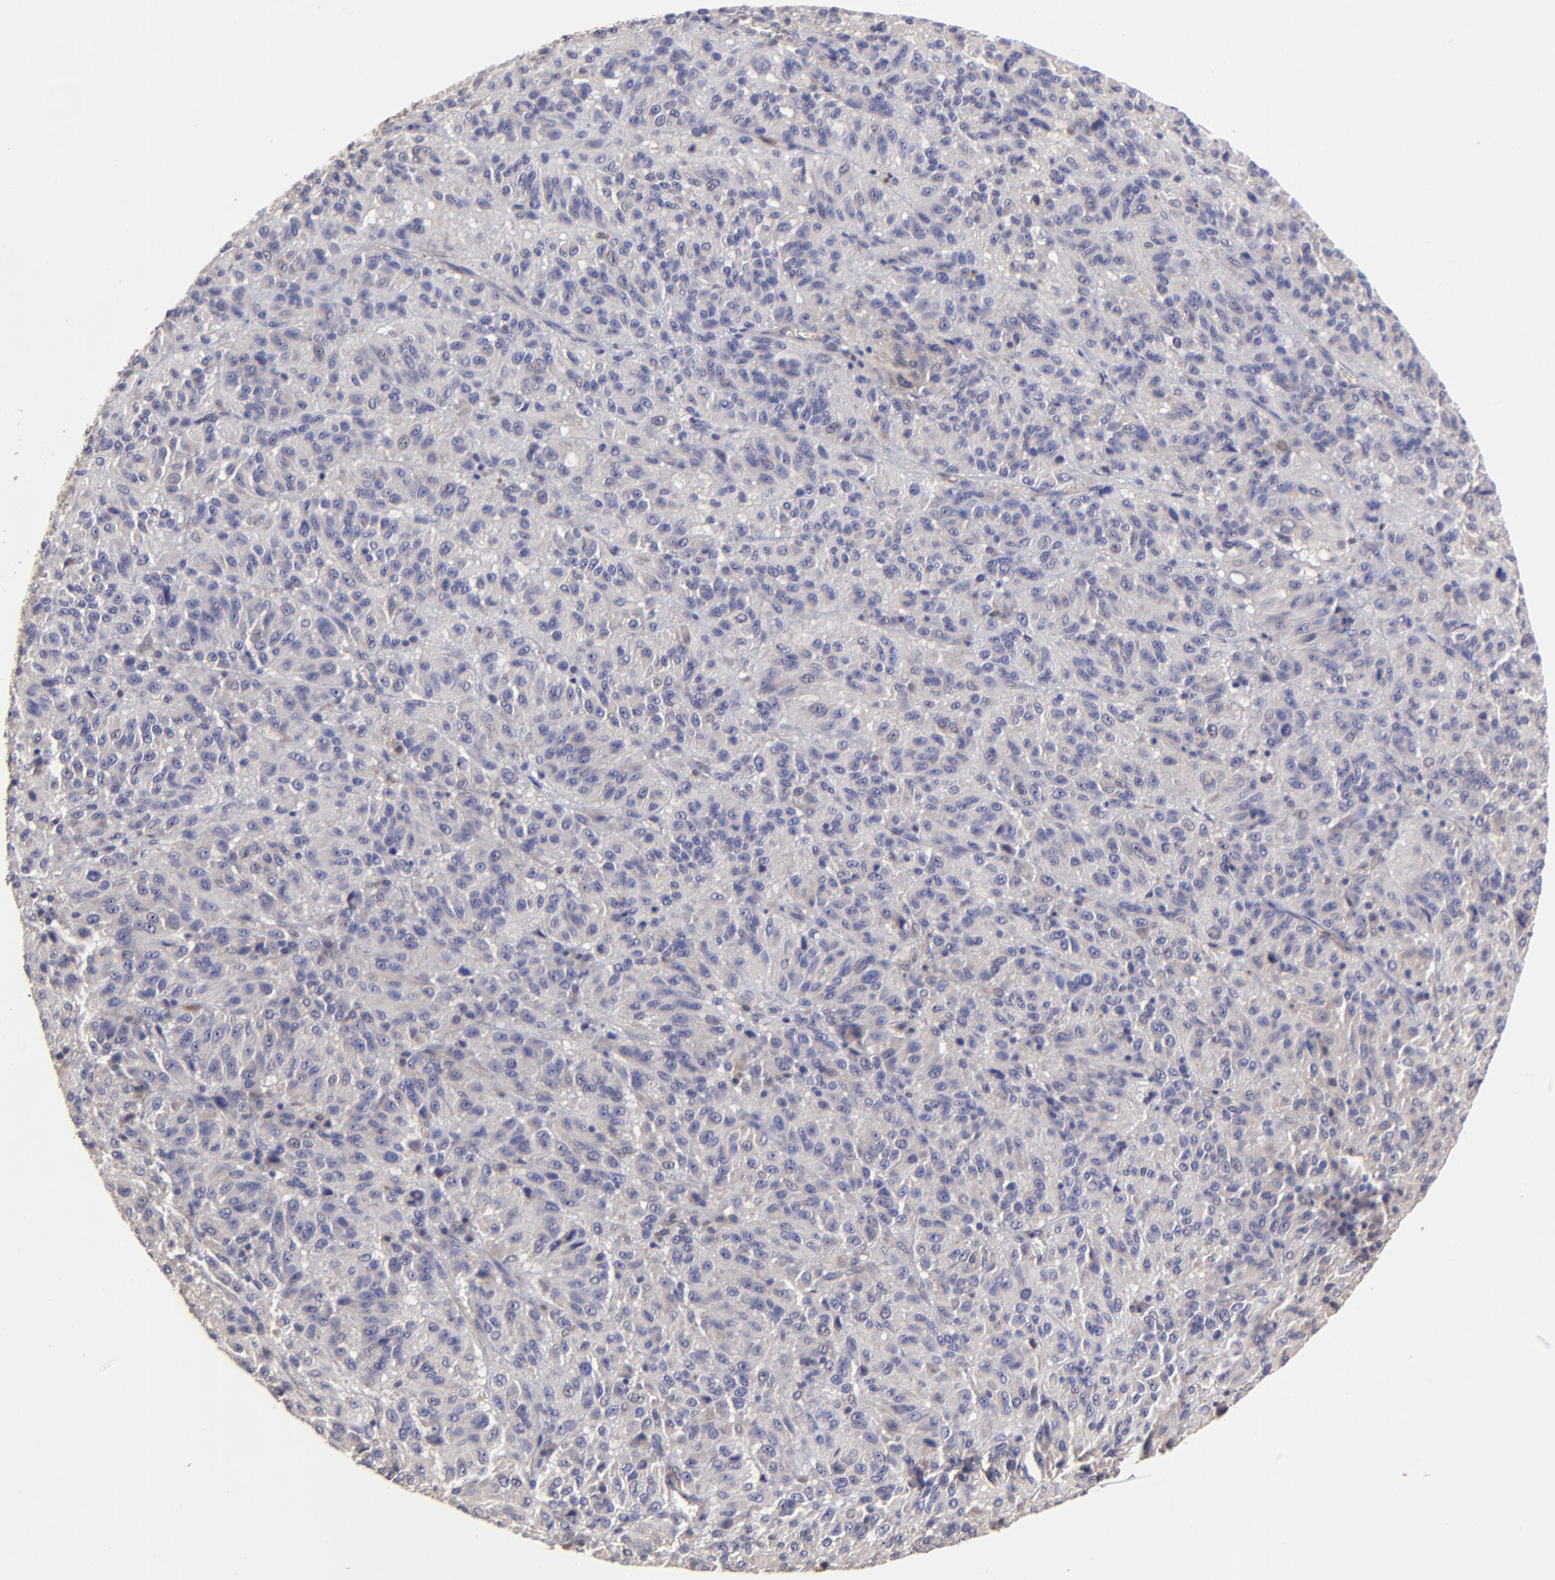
{"staining": {"intensity": "negative", "quantity": "none", "location": "none"}, "tissue": "melanoma", "cell_type": "Tumor cells", "image_type": "cancer", "snomed": [{"axis": "morphology", "description": "Malignant melanoma, Metastatic site"}, {"axis": "topography", "description": "Lung"}], "caption": "The histopathology image demonstrates no staining of tumor cells in melanoma.", "gene": "ASB7", "patient": {"sex": "male", "age": 64}}